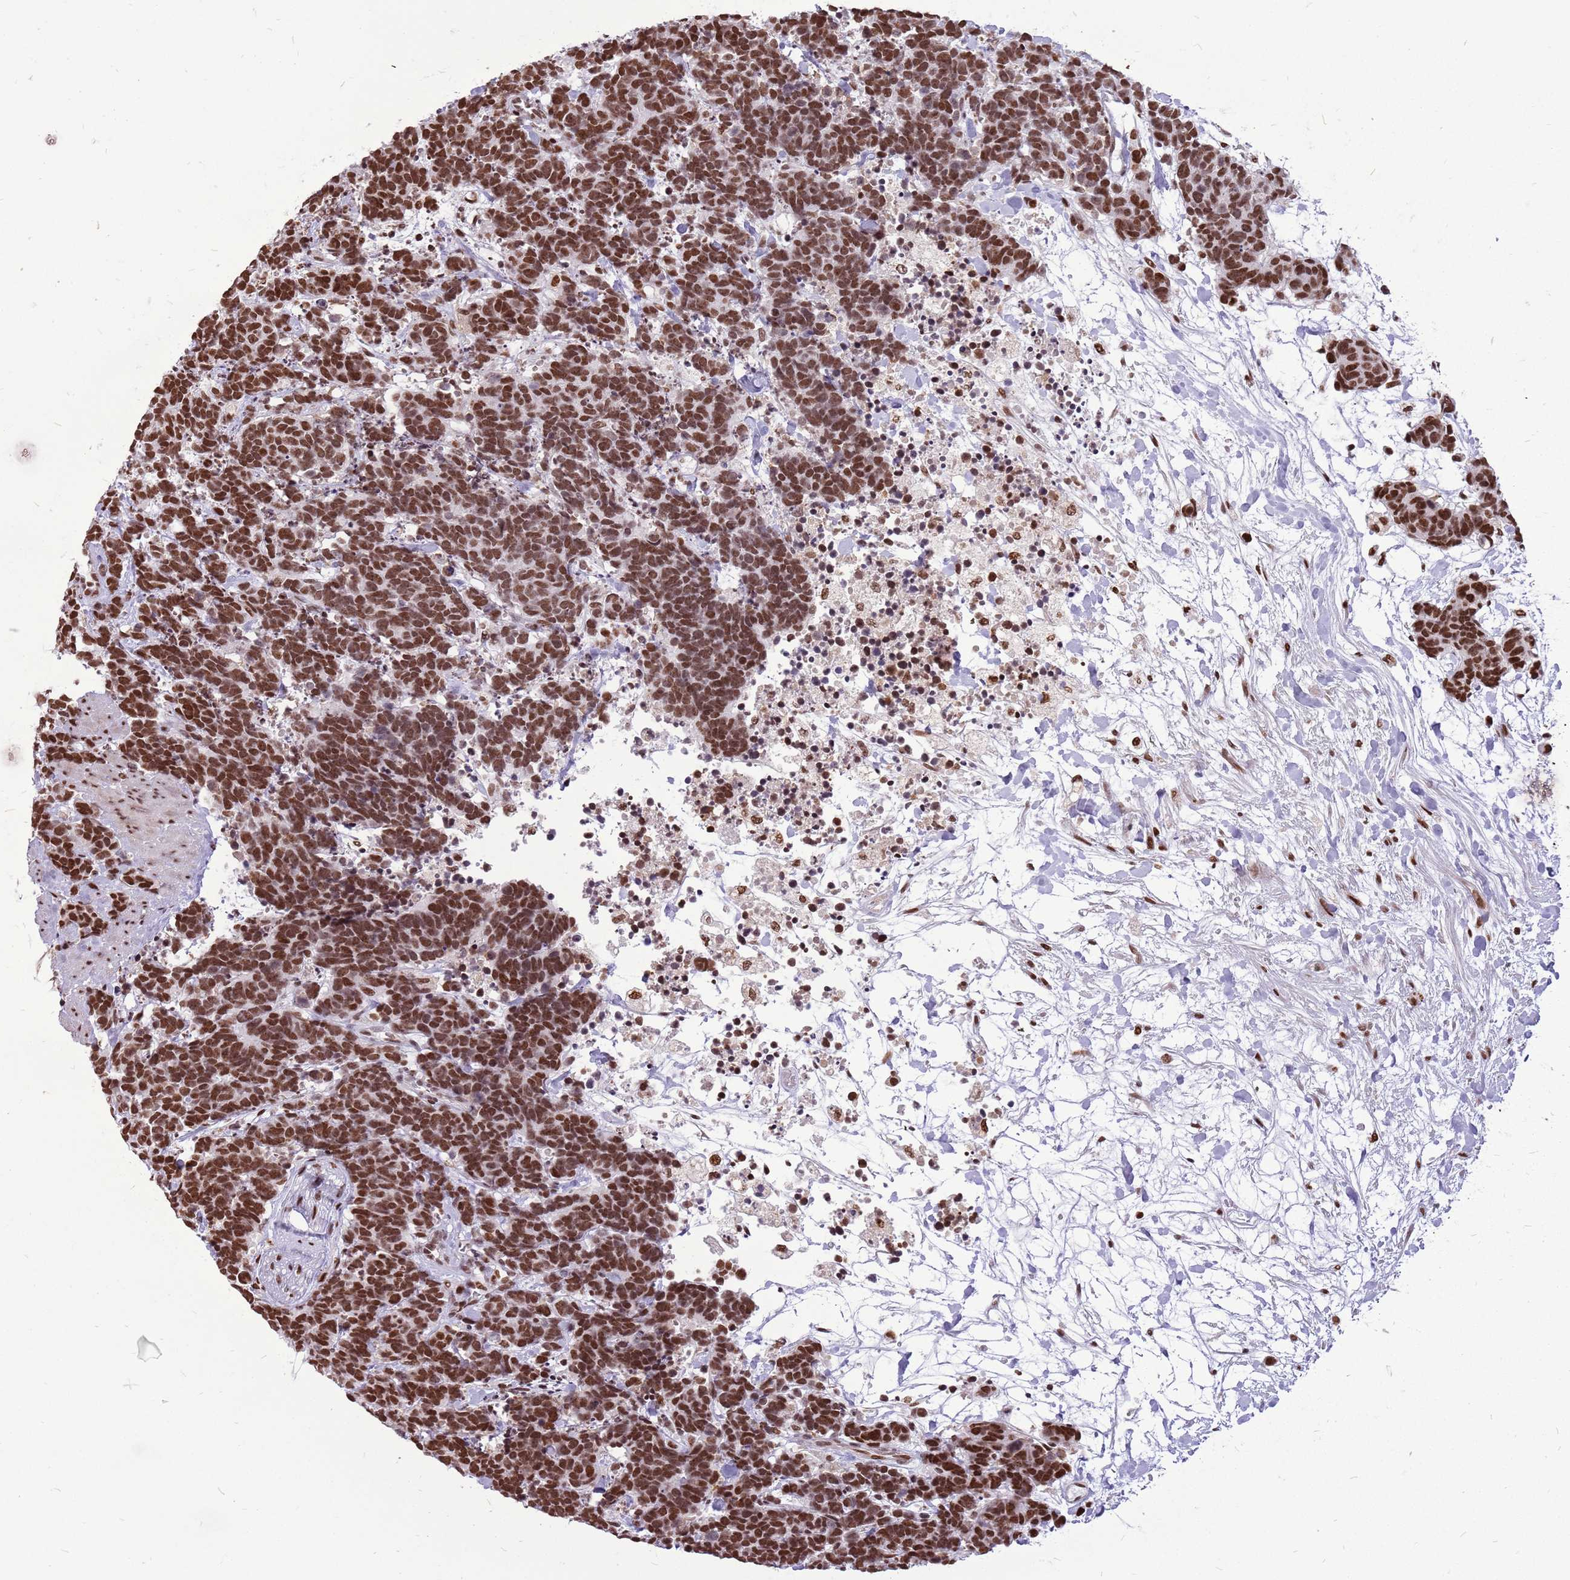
{"staining": {"intensity": "strong", "quantity": ">75%", "location": "nuclear"}, "tissue": "carcinoid", "cell_type": "Tumor cells", "image_type": "cancer", "snomed": [{"axis": "morphology", "description": "Carcinoma, NOS"}, {"axis": "morphology", "description": "Carcinoid, malignant, NOS"}, {"axis": "topography", "description": "Prostate"}], "caption": "A histopathology image of carcinoid stained for a protein reveals strong nuclear brown staining in tumor cells.", "gene": "WASHC4", "patient": {"sex": "male", "age": 57}}